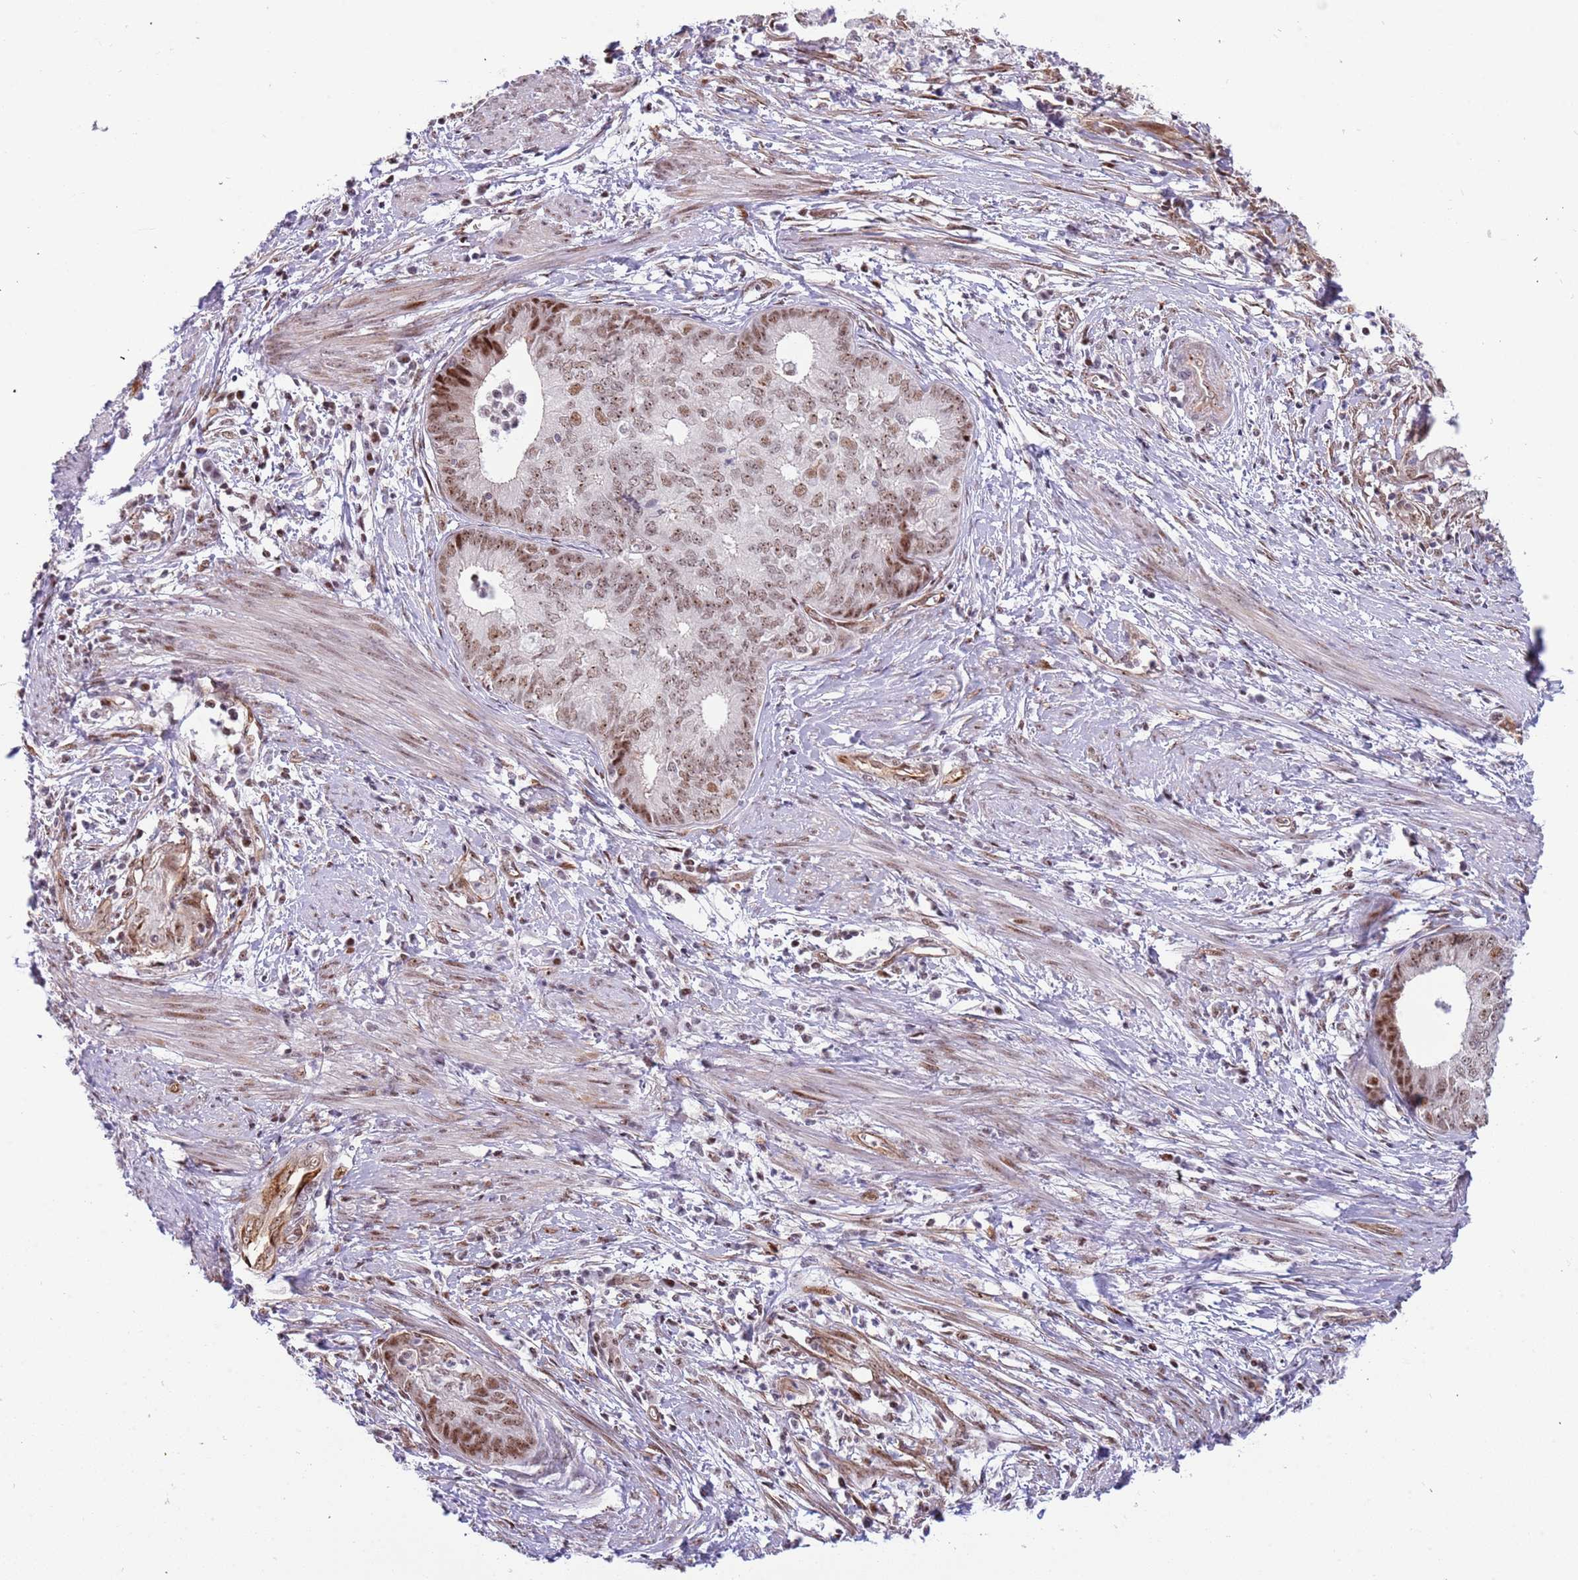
{"staining": {"intensity": "moderate", "quantity": ">75%", "location": "nuclear"}, "tissue": "endometrial cancer", "cell_type": "Tumor cells", "image_type": "cancer", "snomed": [{"axis": "morphology", "description": "Adenocarcinoma, NOS"}, {"axis": "topography", "description": "Endometrium"}], "caption": "DAB immunohistochemical staining of human adenocarcinoma (endometrial) shows moderate nuclear protein expression in about >75% of tumor cells. The staining was performed using DAB, with brown indicating positive protein expression. Nuclei are stained blue with hematoxylin.", "gene": "LRMDA", "patient": {"sex": "female", "age": 68}}